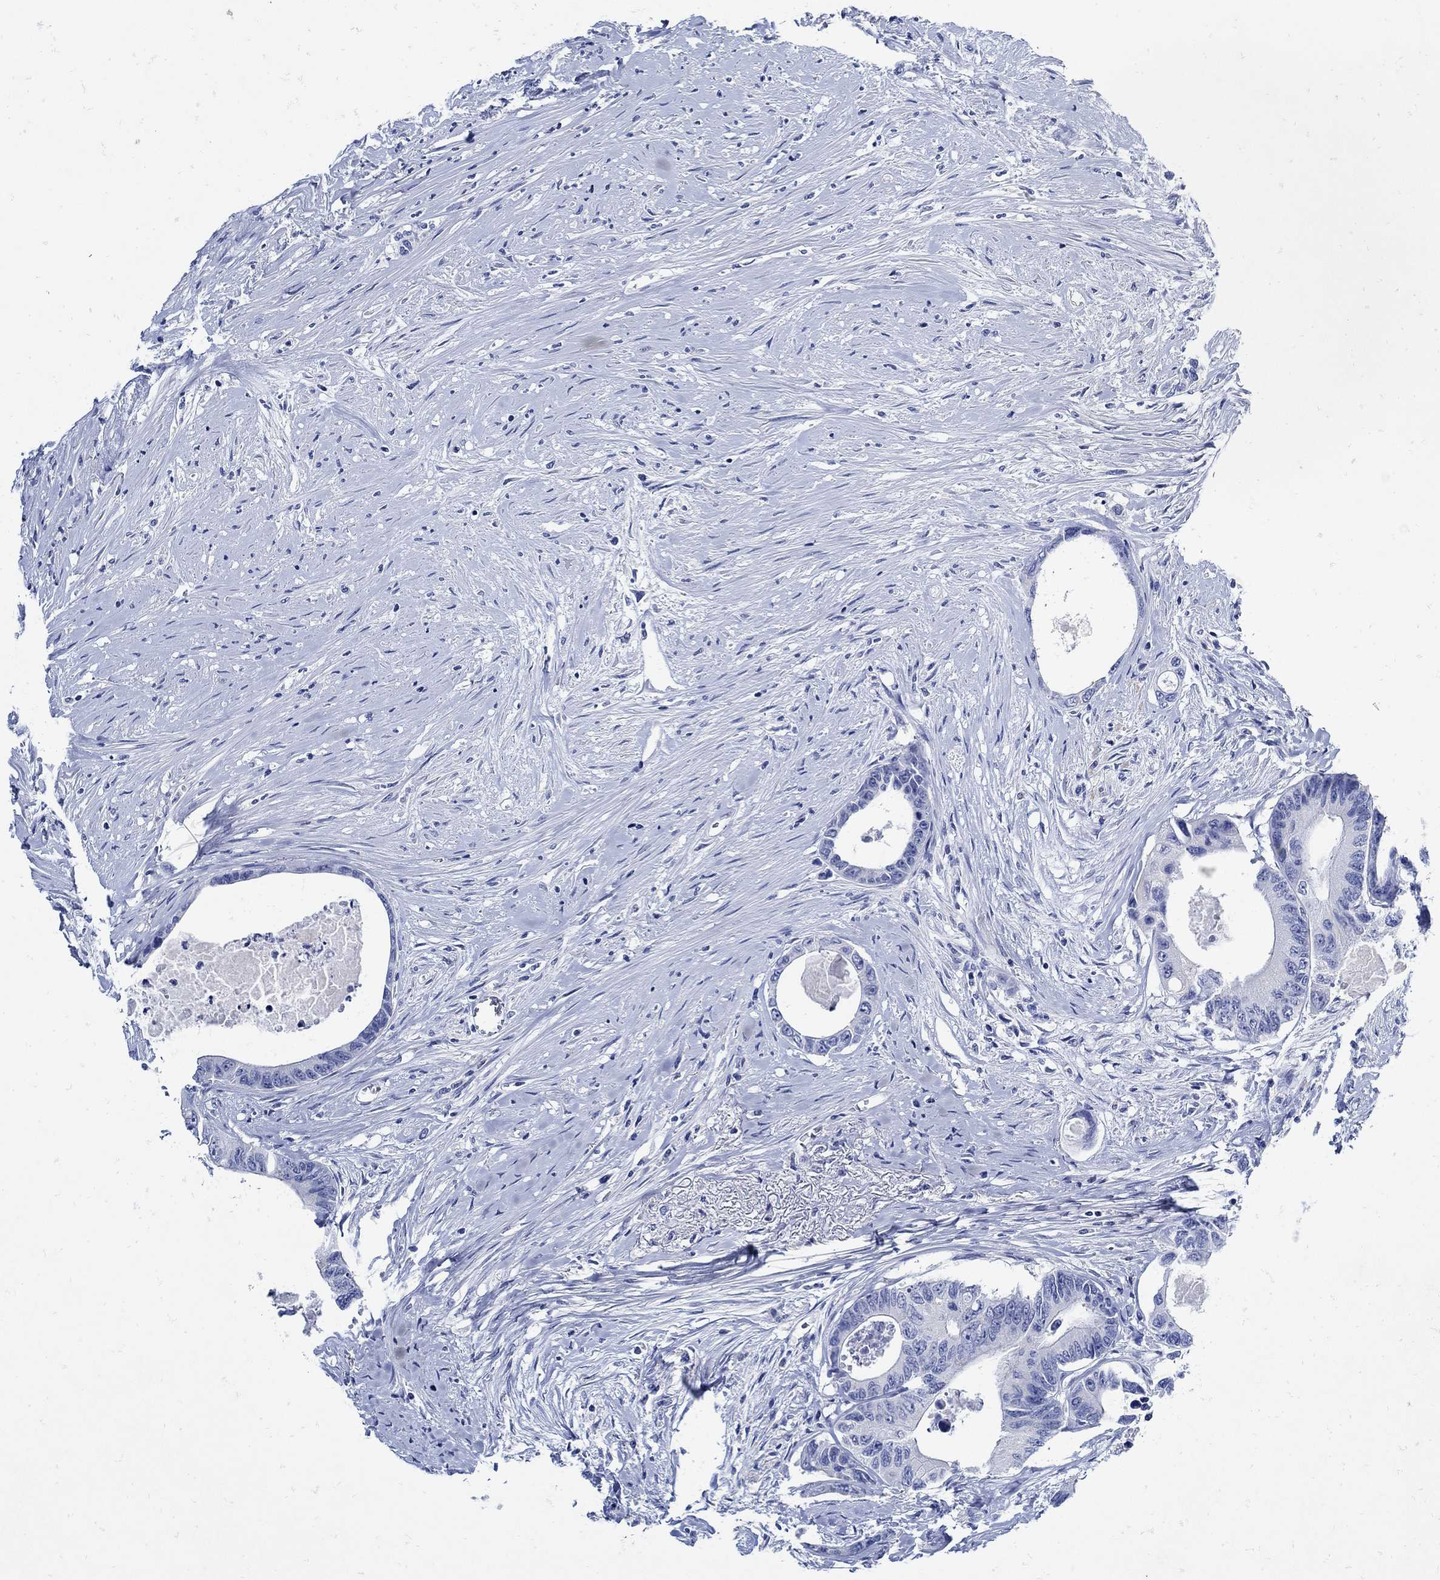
{"staining": {"intensity": "negative", "quantity": "none", "location": "none"}, "tissue": "colorectal cancer", "cell_type": "Tumor cells", "image_type": "cancer", "snomed": [{"axis": "morphology", "description": "Adenocarcinoma, NOS"}, {"axis": "topography", "description": "Rectum"}], "caption": "IHC photomicrograph of colorectal cancer (adenocarcinoma) stained for a protein (brown), which displays no expression in tumor cells. (DAB immunohistochemistry (IHC) visualized using brightfield microscopy, high magnification).", "gene": "NOS1", "patient": {"sex": "male", "age": 59}}